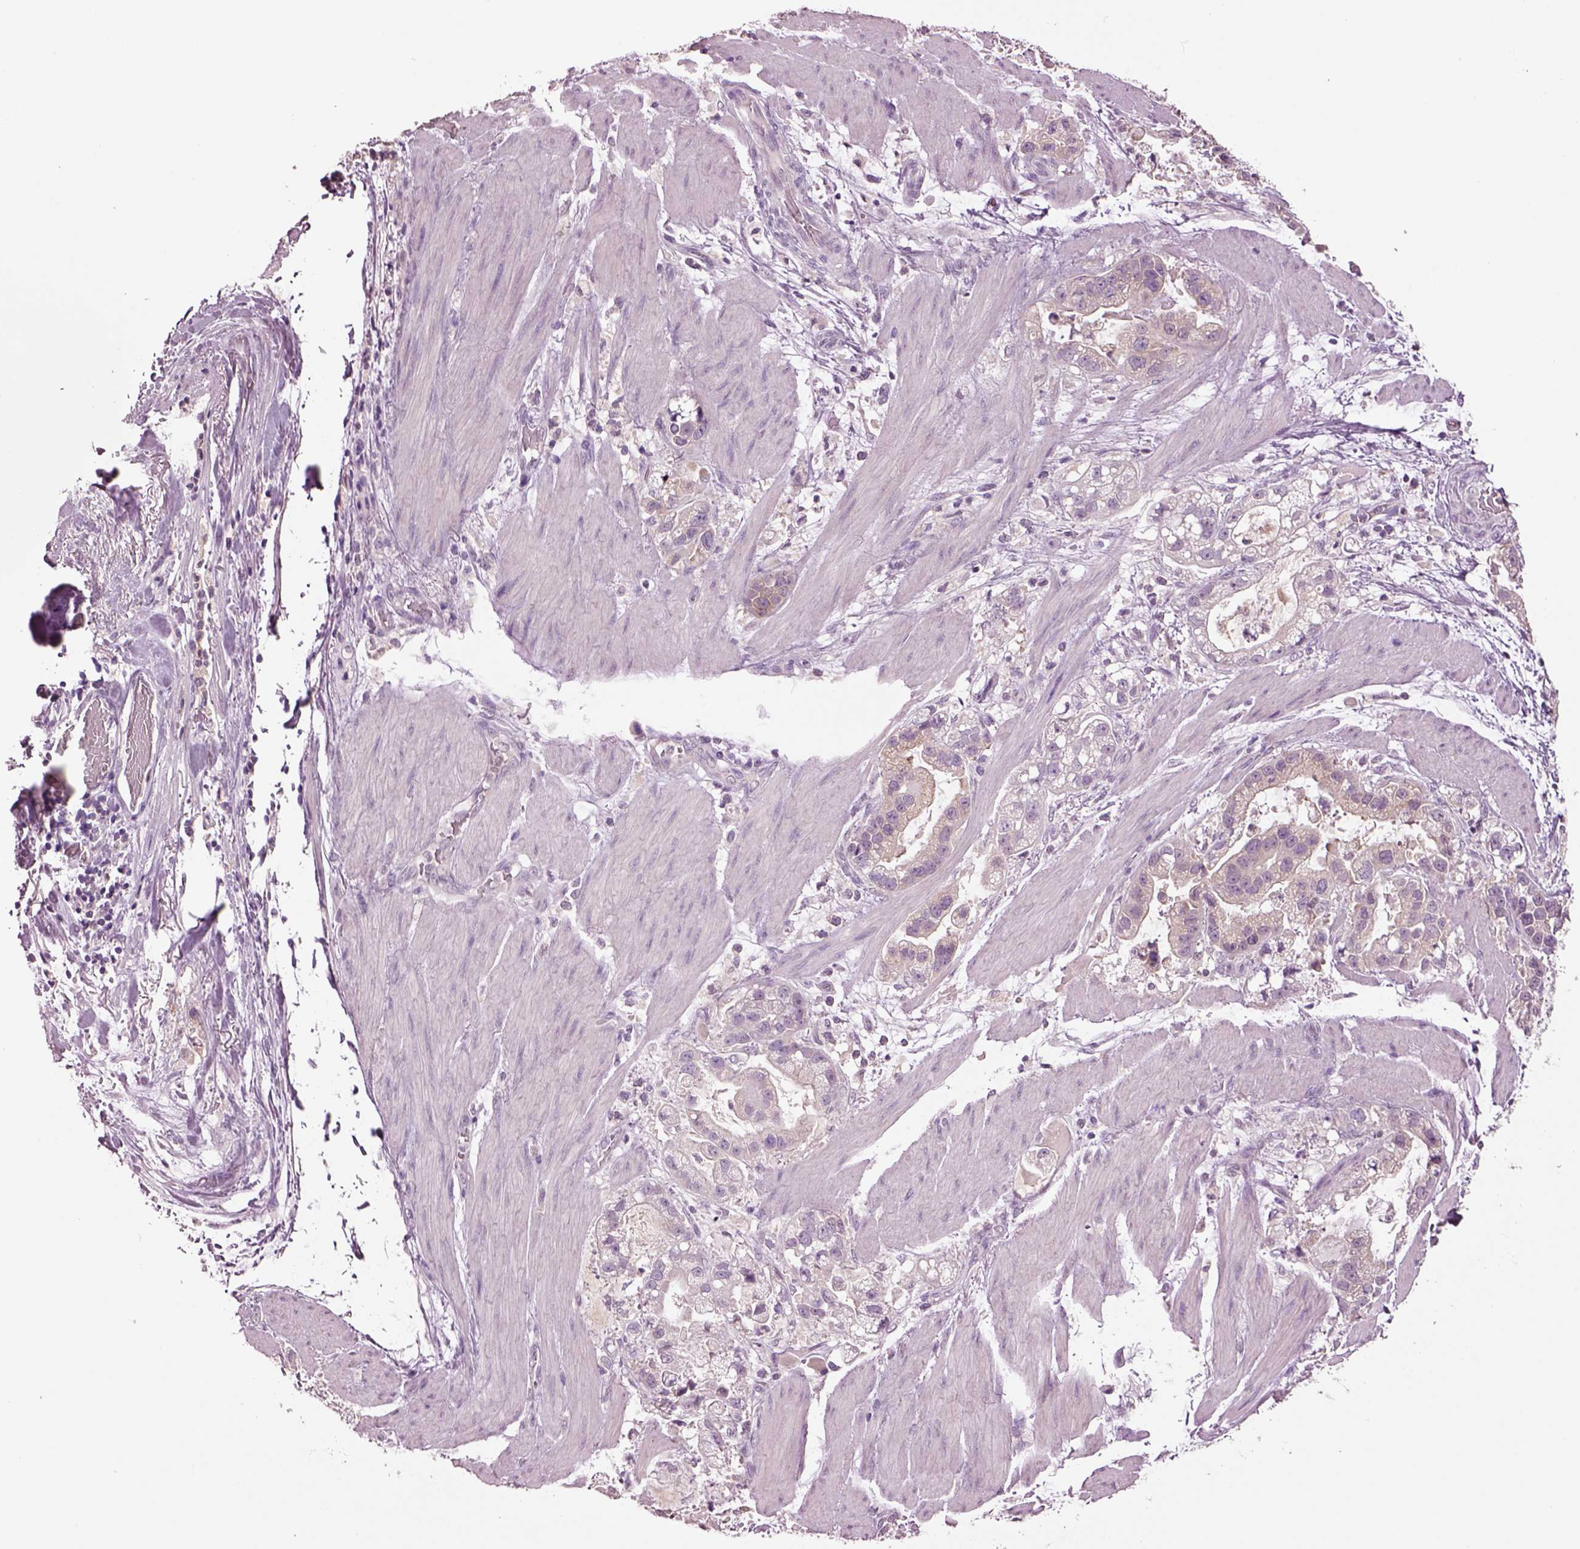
{"staining": {"intensity": "moderate", "quantity": "<25%", "location": "cytoplasmic/membranous"}, "tissue": "stomach cancer", "cell_type": "Tumor cells", "image_type": "cancer", "snomed": [{"axis": "morphology", "description": "Adenocarcinoma, NOS"}, {"axis": "topography", "description": "Stomach"}], "caption": "Immunohistochemical staining of human stomach cancer (adenocarcinoma) shows low levels of moderate cytoplasmic/membranous protein staining in about <25% of tumor cells.", "gene": "CLPSL1", "patient": {"sex": "male", "age": 59}}